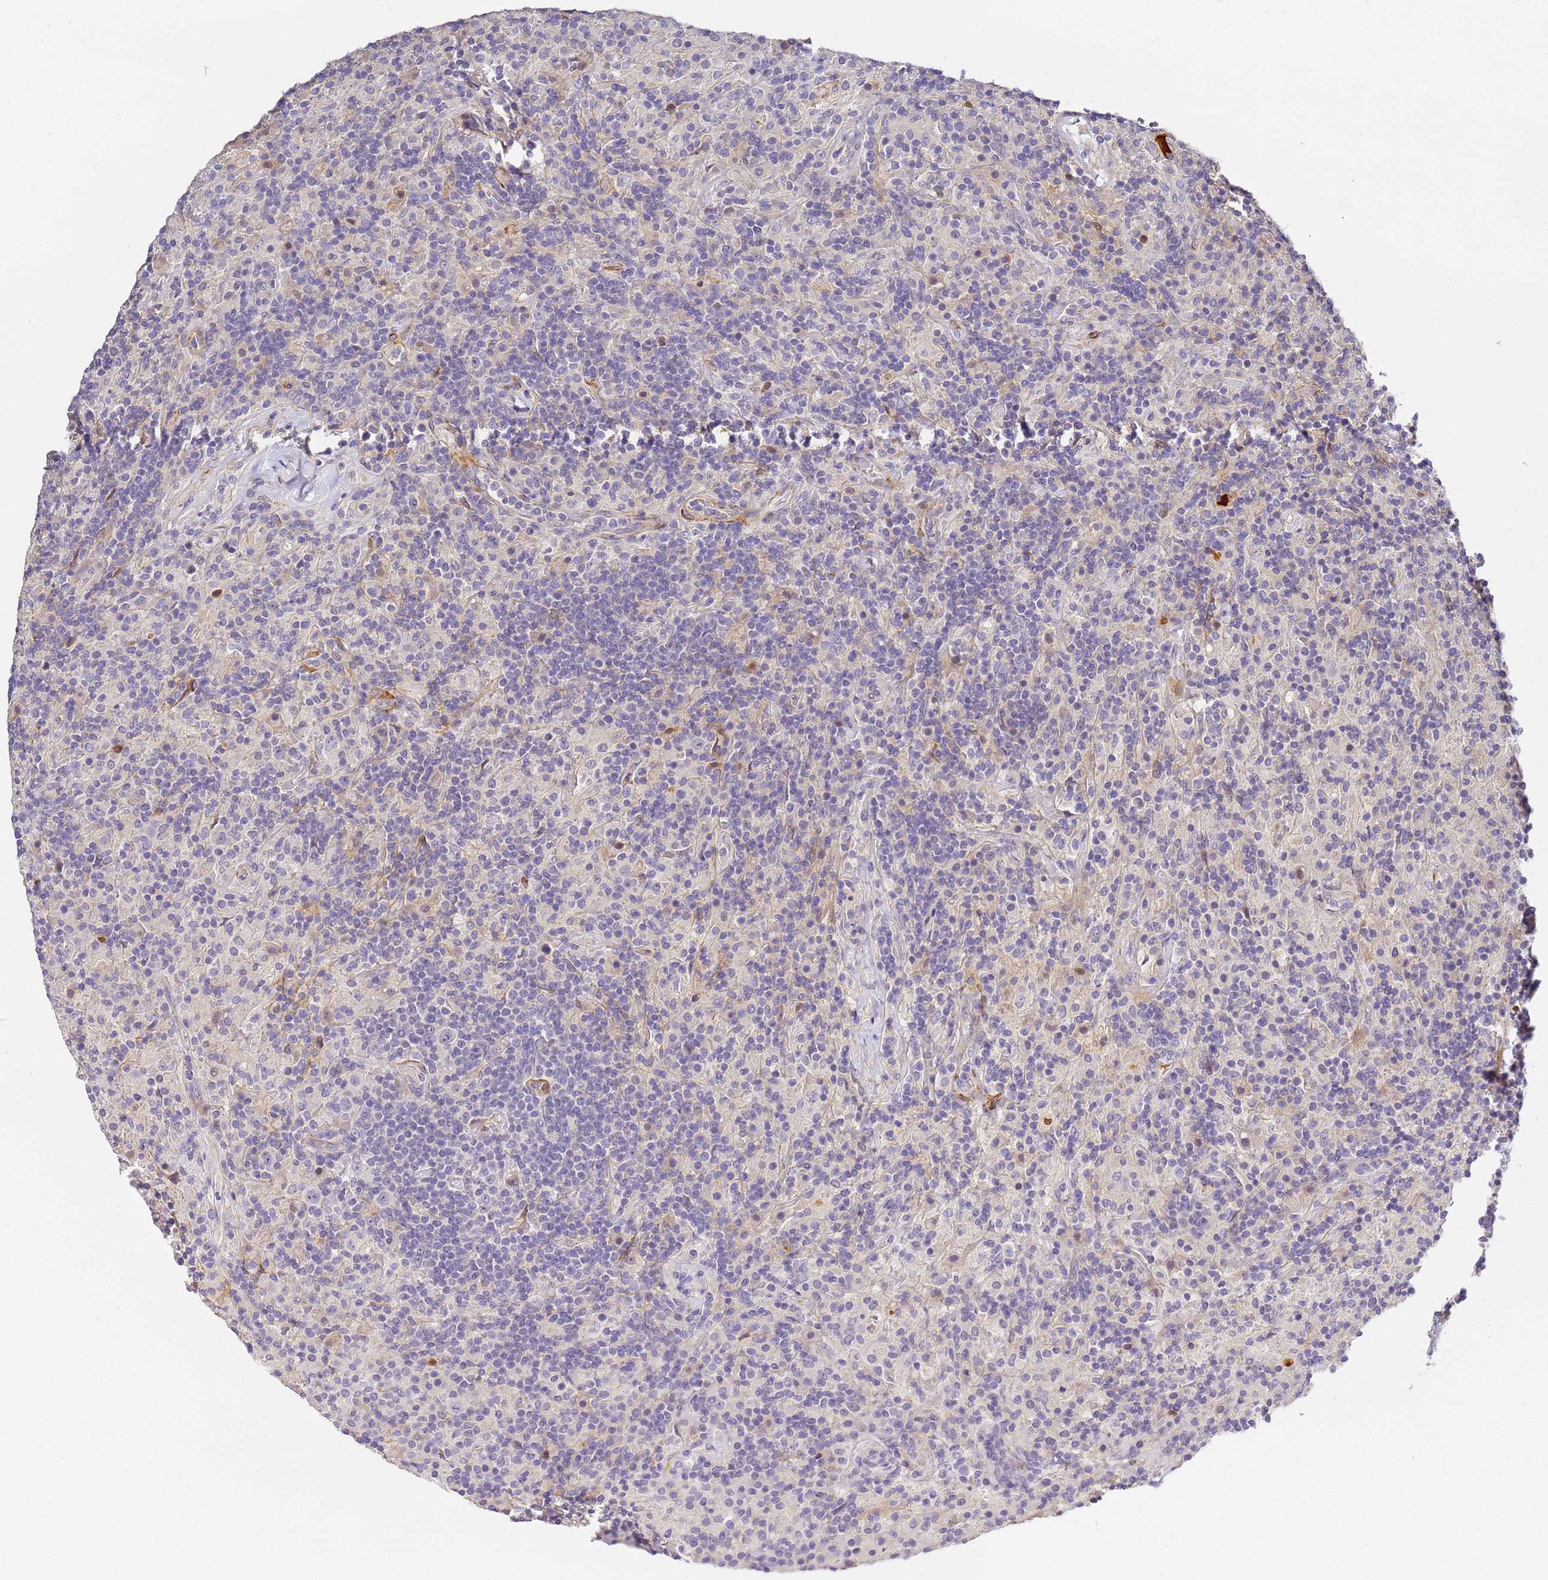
{"staining": {"intensity": "negative", "quantity": "none", "location": "none"}, "tissue": "lymphoma", "cell_type": "Tumor cells", "image_type": "cancer", "snomed": [{"axis": "morphology", "description": "Hodgkin's disease, NOS"}, {"axis": "topography", "description": "Lymph node"}], "caption": "This is a histopathology image of immunohistochemistry staining of Hodgkin's disease, which shows no expression in tumor cells.", "gene": "CFH", "patient": {"sex": "male", "age": 70}}